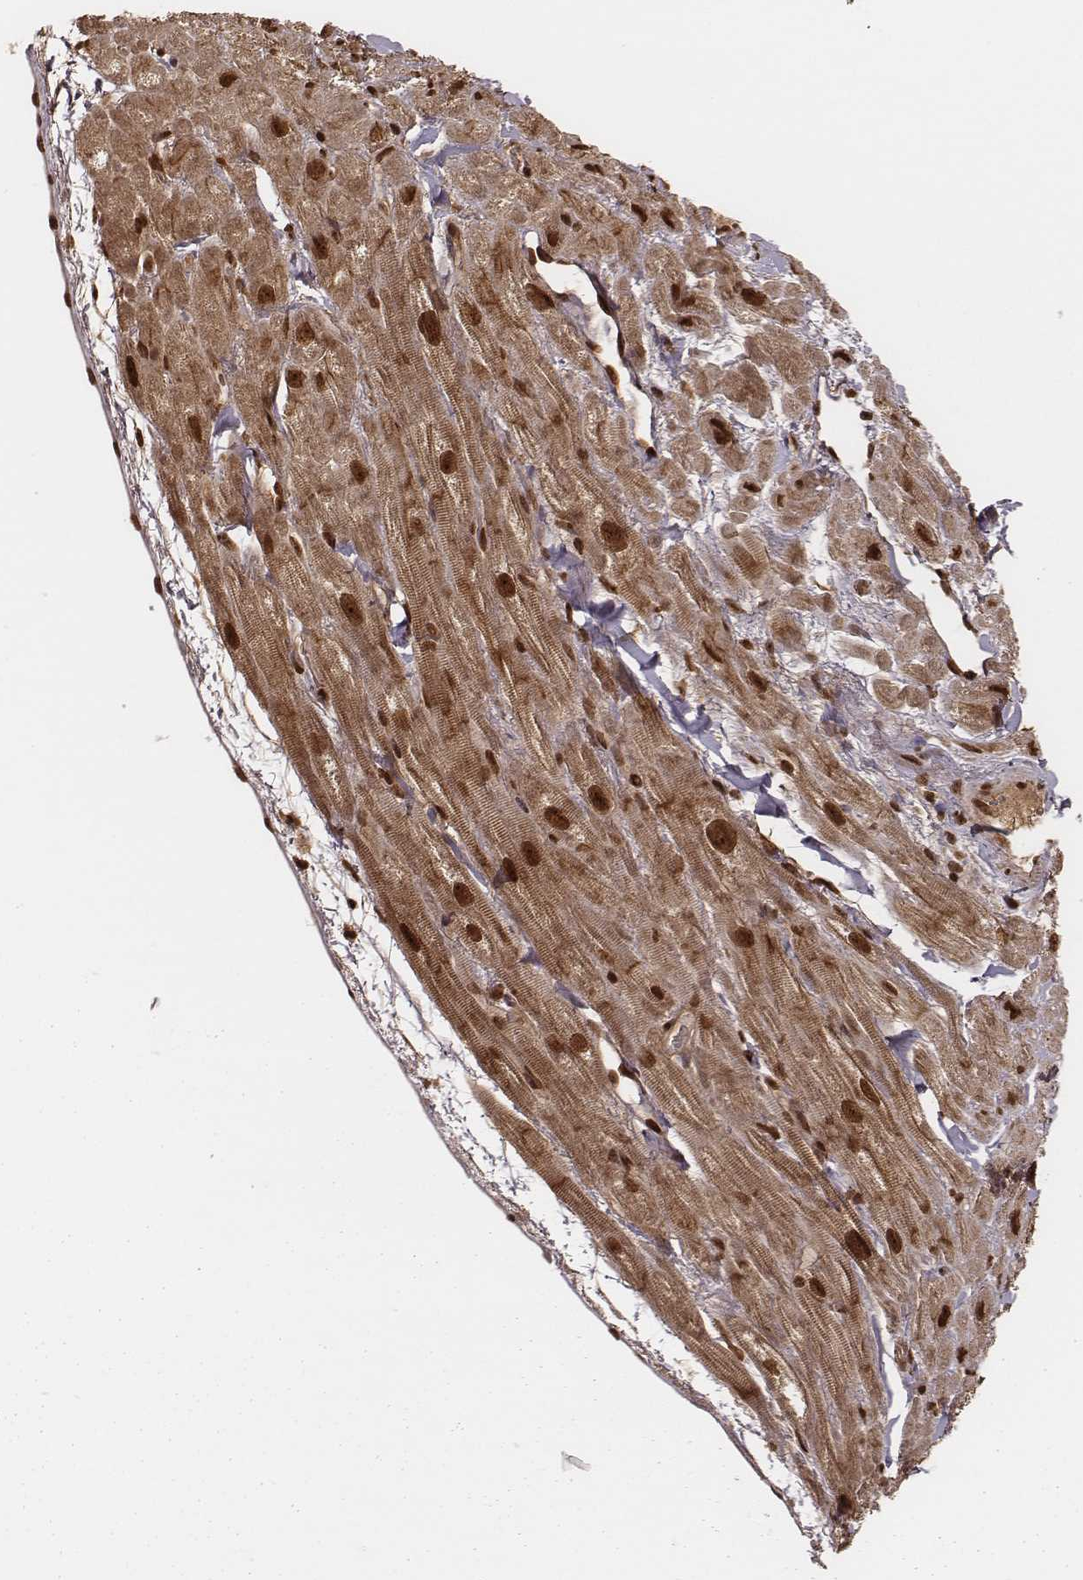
{"staining": {"intensity": "moderate", "quantity": ">75%", "location": "cytoplasmic/membranous,nuclear"}, "tissue": "heart muscle", "cell_type": "Cardiomyocytes", "image_type": "normal", "snomed": [{"axis": "morphology", "description": "Normal tissue, NOS"}, {"axis": "topography", "description": "Heart"}], "caption": "The image shows staining of benign heart muscle, revealing moderate cytoplasmic/membranous,nuclear protein expression (brown color) within cardiomyocytes.", "gene": "NFX1", "patient": {"sex": "female", "age": 62}}